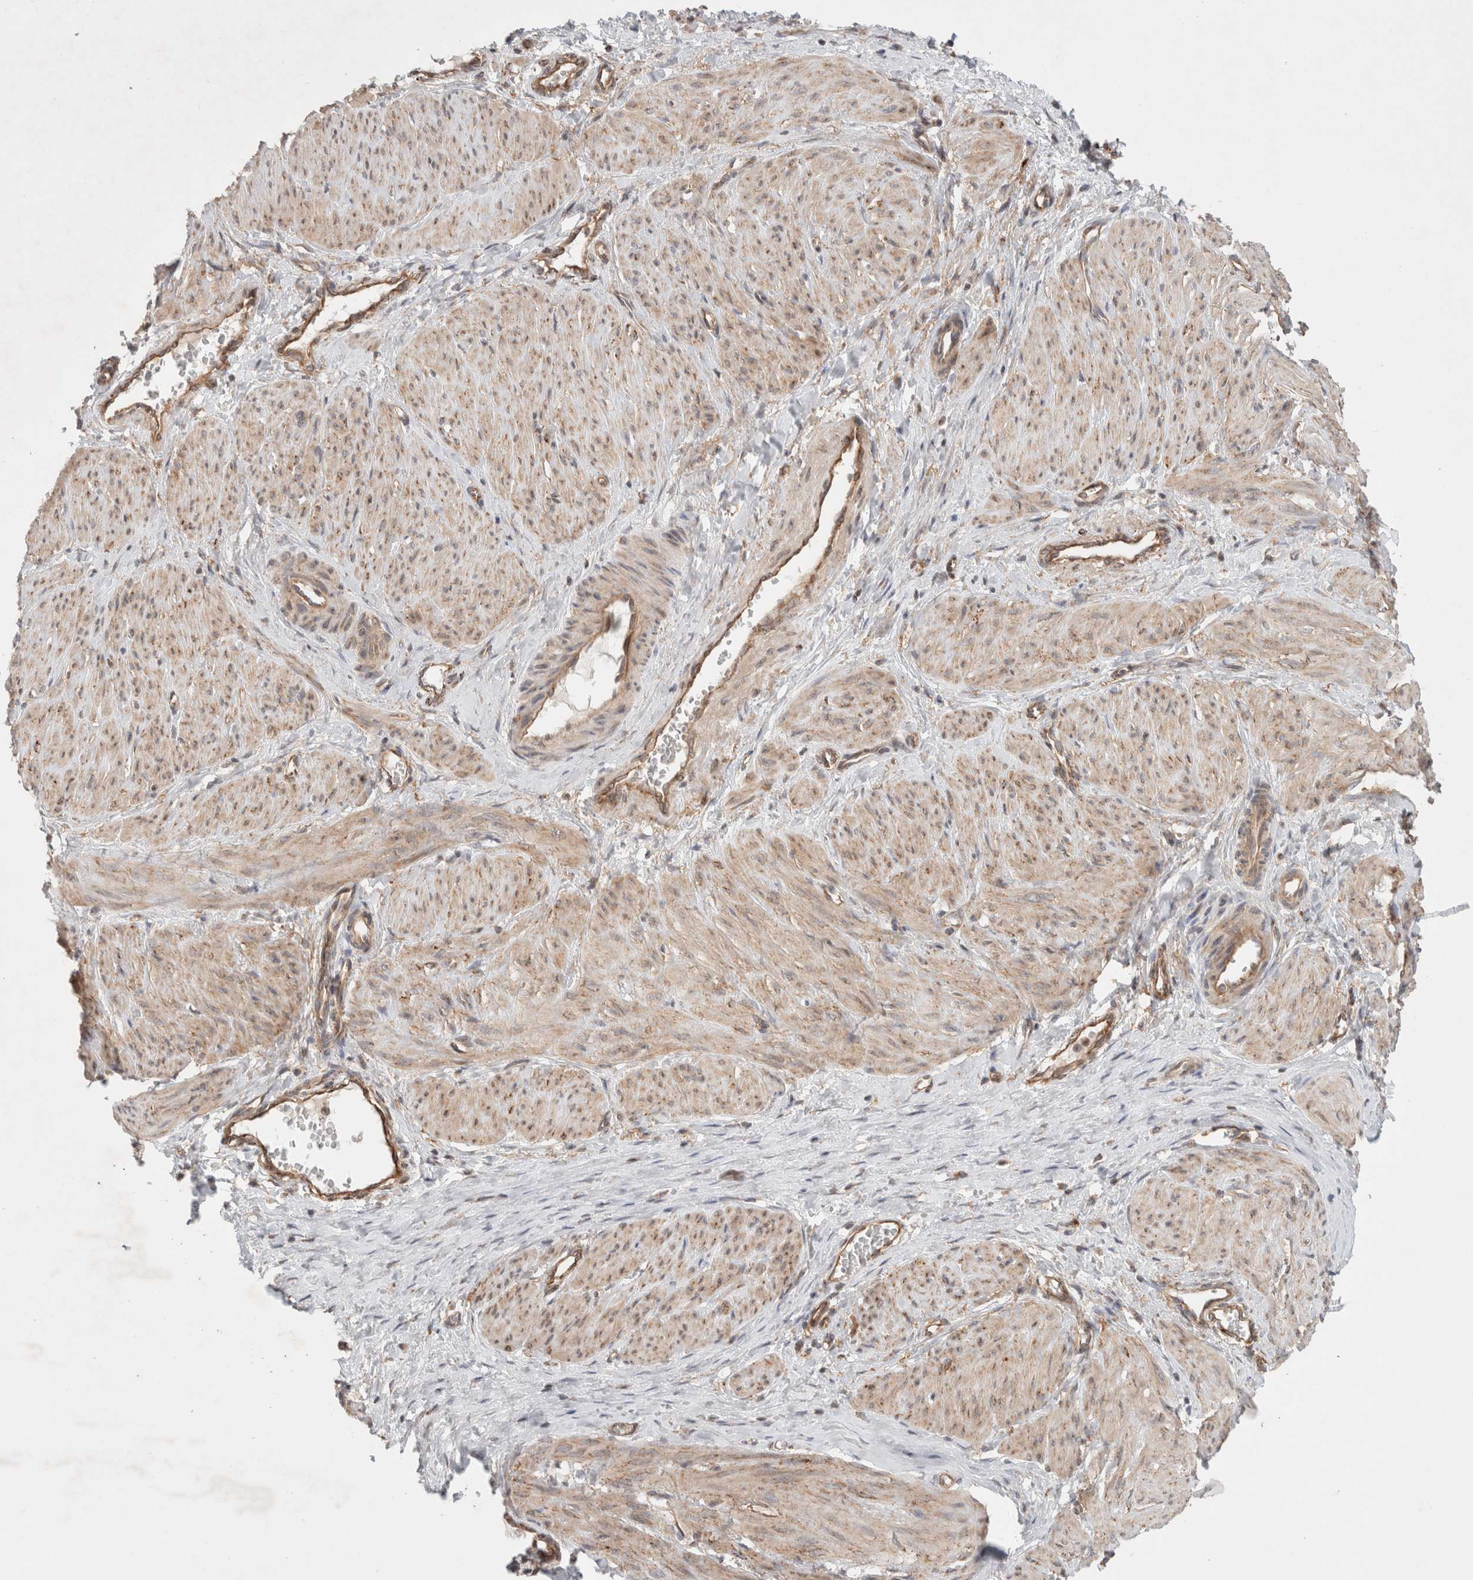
{"staining": {"intensity": "weak", "quantity": ">75%", "location": "cytoplasmic/membranous"}, "tissue": "smooth muscle", "cell_type": "Smooth muscle cells", "image_type": "normal", "snomed": [{"axis": "morphology", "description": "Normal tissue, NOS"}, {"axis": "topography", "description": "Endometrium"}], "caption": "A micrograph of smooth muscle stained for a protein displays weak cytoplasmic/membranous brown staining in smooth muscle cells. (DAB IHC, brown staining for protein, blue staining for nuclei).", "gene": "HROB", "patient": {"sex": "female", "age": 33}}